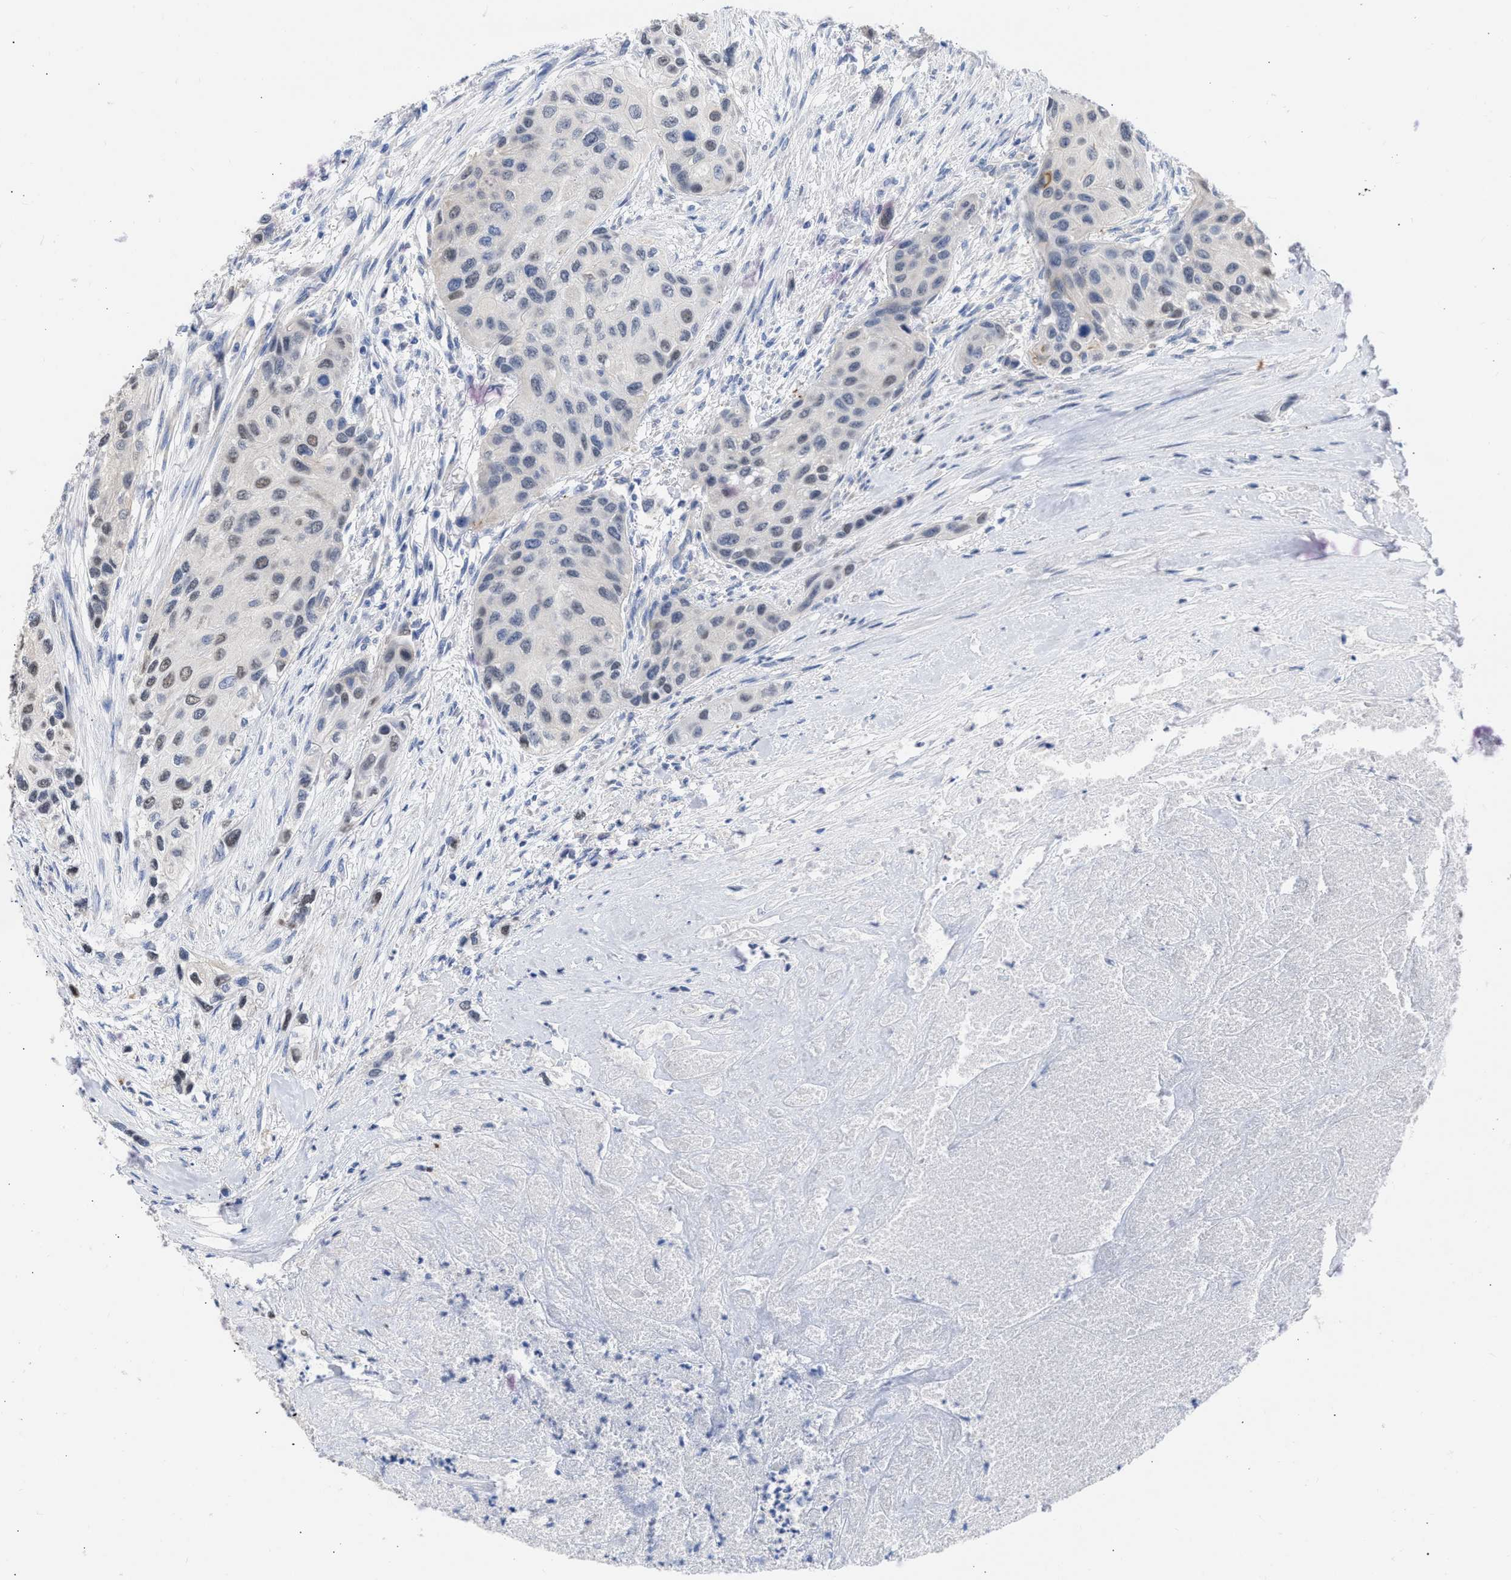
{"staining": {"intensity": "weak", "quantity": "<25%", "location": "nuclear"}, "tissue": "urothelial cancer", "cell_type": "Tumor cells", "image_type": "cancer", "snomed": [{"axis": "morphology", "description": "Urothelial carcinoma, High grade"}, {"axis": "topography", "description": "Urinary bladder"}], "caption": "High-grade urothelial carcinoma was stained to show a protein in brown. There is no significant positivity in tumor cells.", "gene": "THRA", "patient": {"sex": "female", "age": 56}}